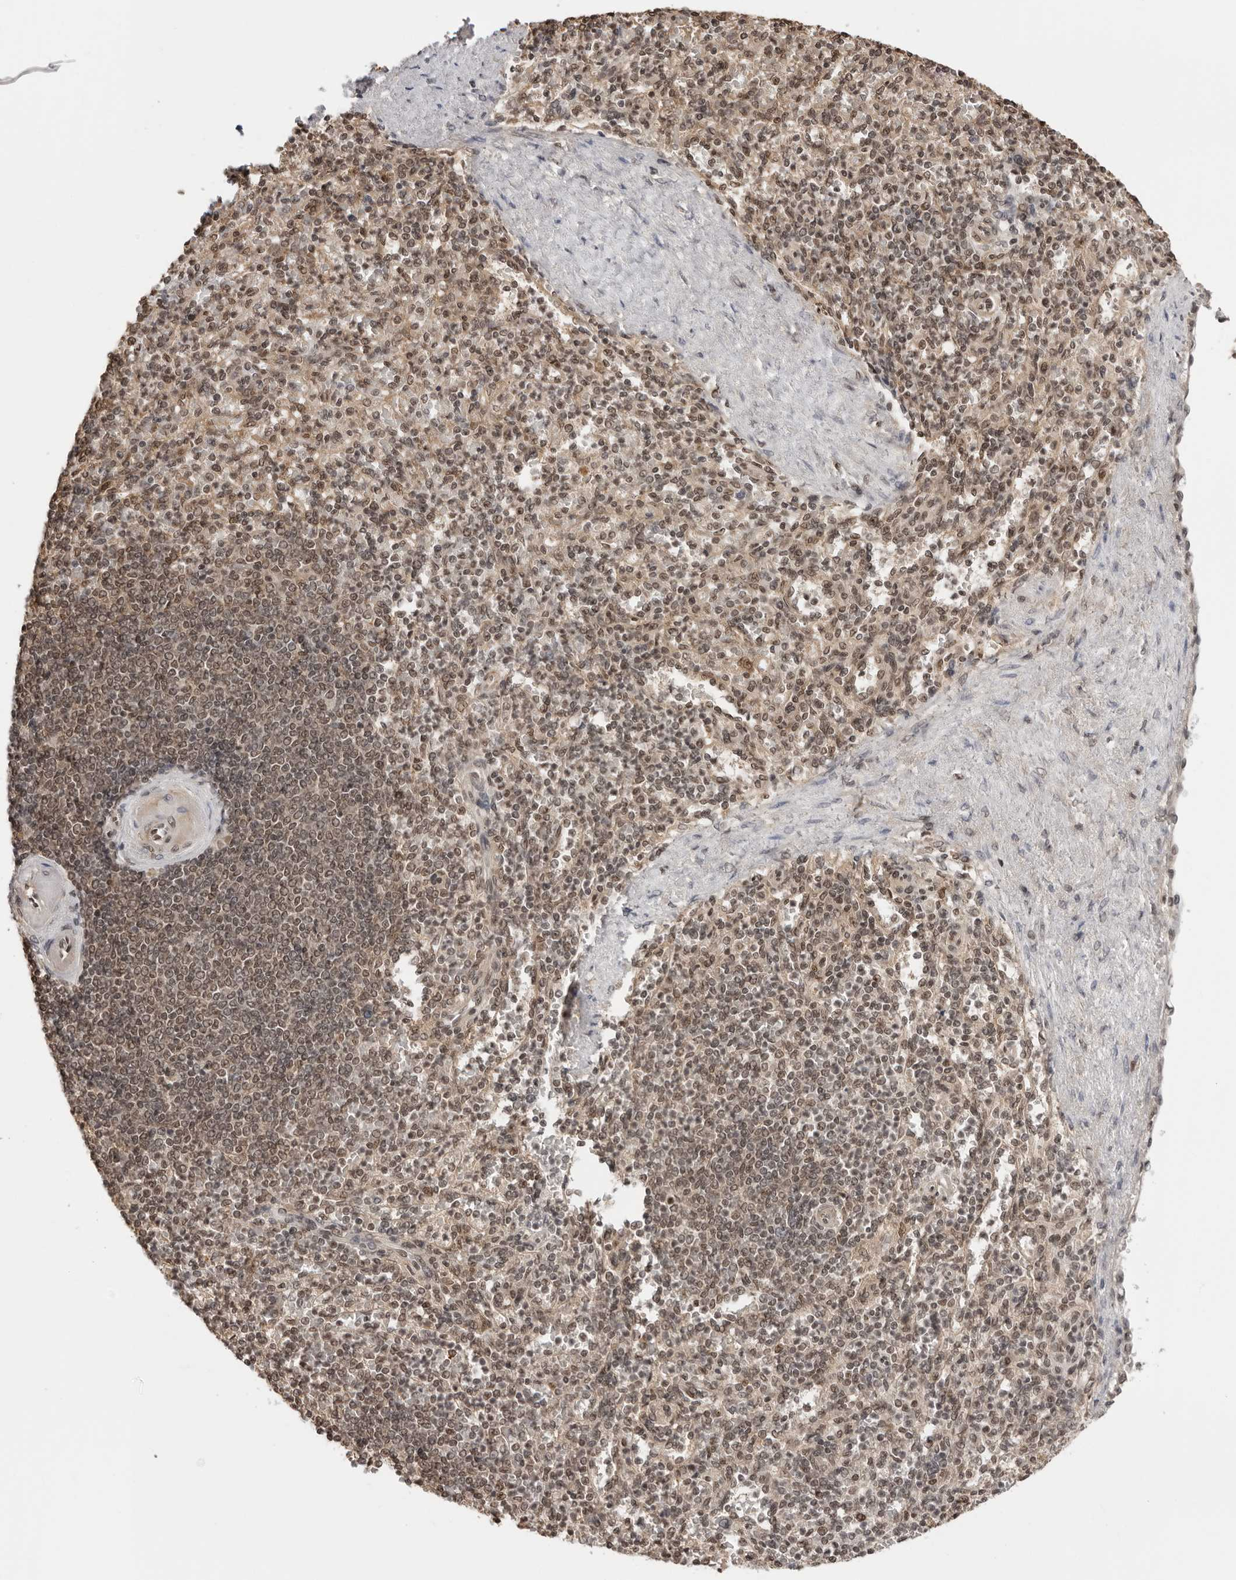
{"staining": {"intensity": "weak", "quantity": ">75%", "location": "nuclear"}, "tissue": "spleen", "cell_type": "Cells in red pulp", "image_type": "normal", "snomed": [{"axis": "morphology", "description": "Normal tissue, NOS"}, {"axis": "topography", "description": "Spleen"}], "caption": "Weak nuclear staining for a protein is seen in approximately >75% of cells in red pulp of unremarkable spleen using immunohistochemistry (IHC).", "gene": "SDE2", "patient": {"sex": "female", "age": 74}}